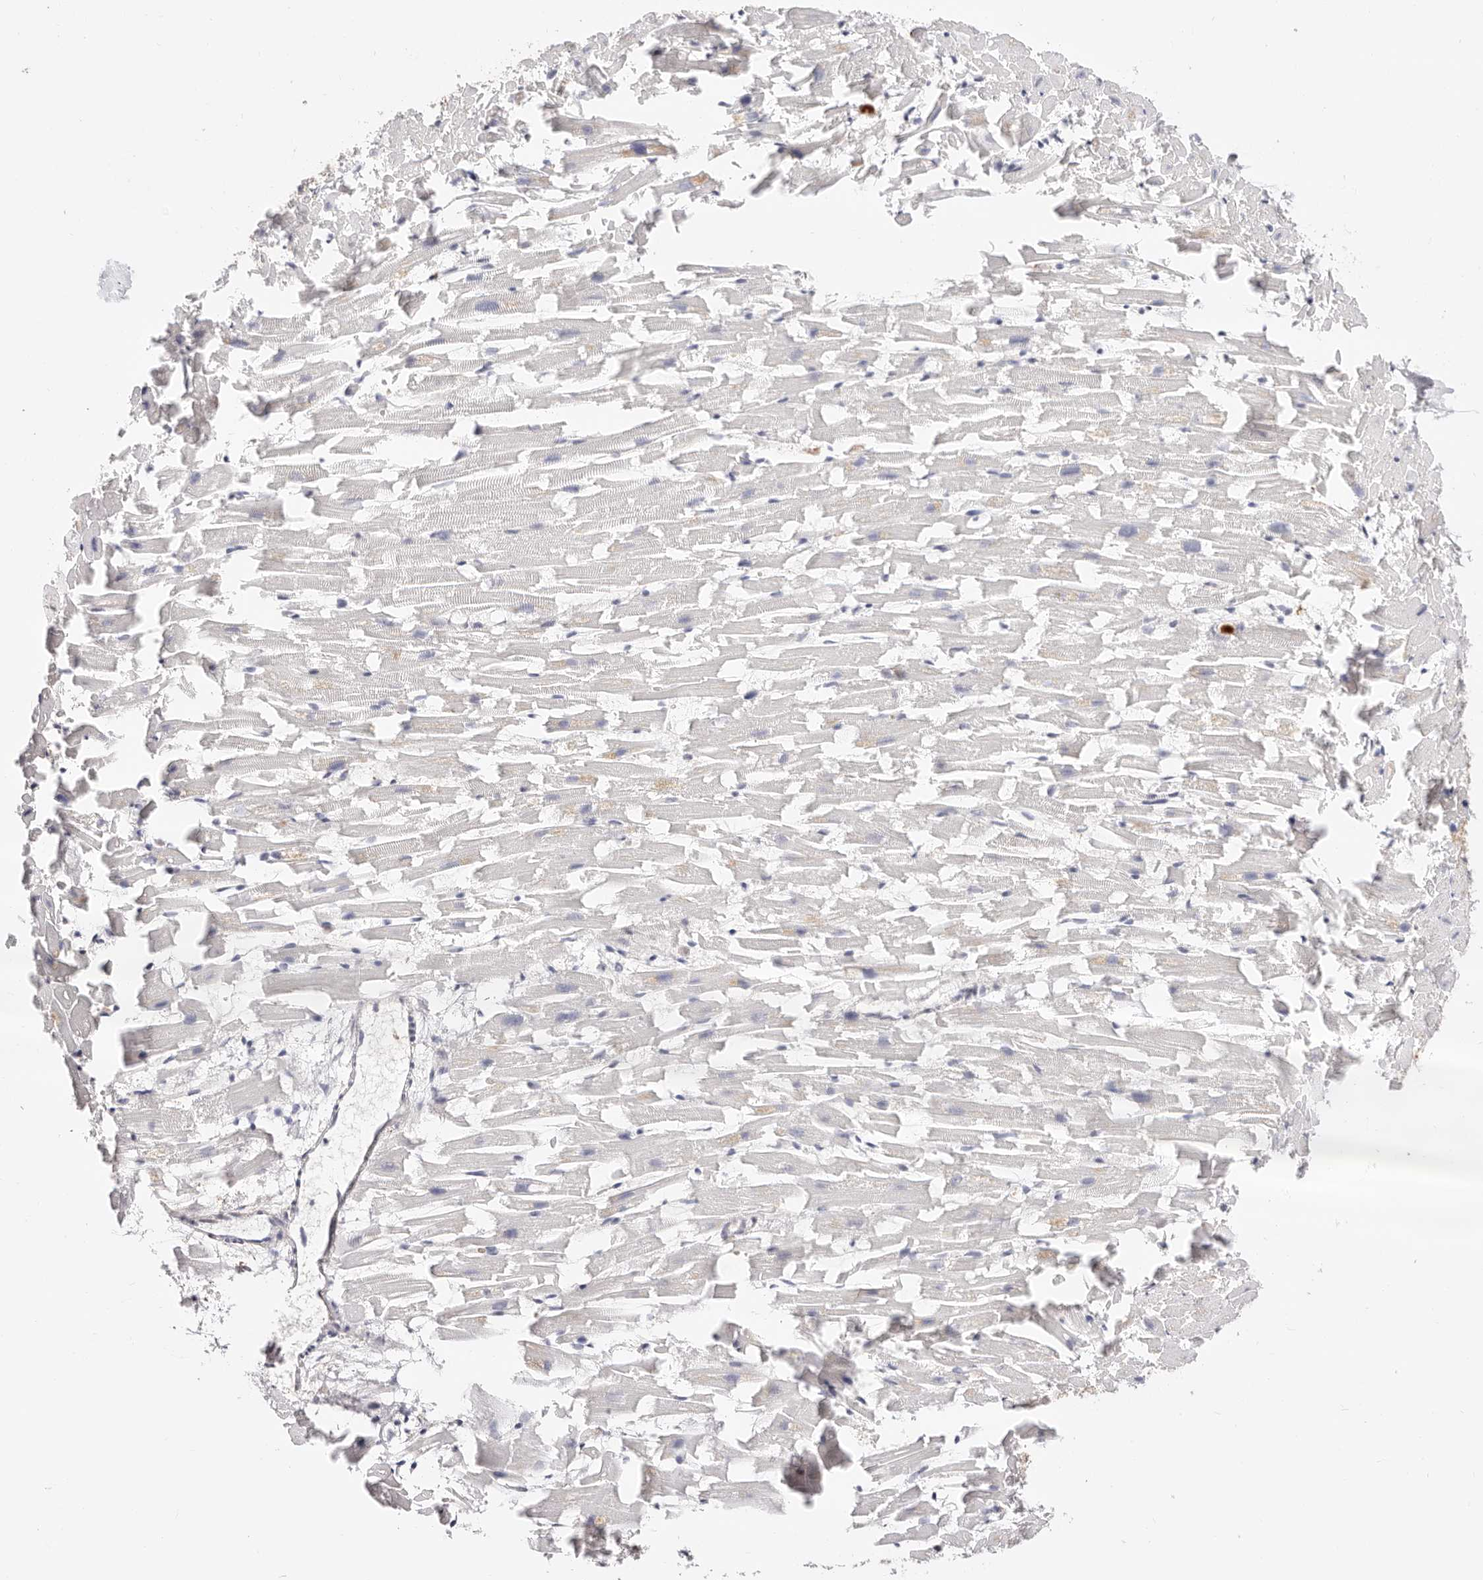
{"staining": {"intensity": "negative", "quantity": "none", "location": "none"}, "tissue": "heart muscle", "cell_type": "Cardiomyocytes", "image_type": "normal", "snomed": [{"axis": "morphology", "description": "Normal tissue, NOS"}, {"axis": "topography", "description": "Heart"}], "caption": "A photomicrograph of heart muscle stained for a protein demonstrates no brown staining in cardiomyocytes. (Stains: DAB immunohistochemistry (IHC) with hematoxylin counter stain, Microscopy: brightfield microscopy at high magnification).", "gene": "TKT", "patient": {"sex": "female", "age": 64}}